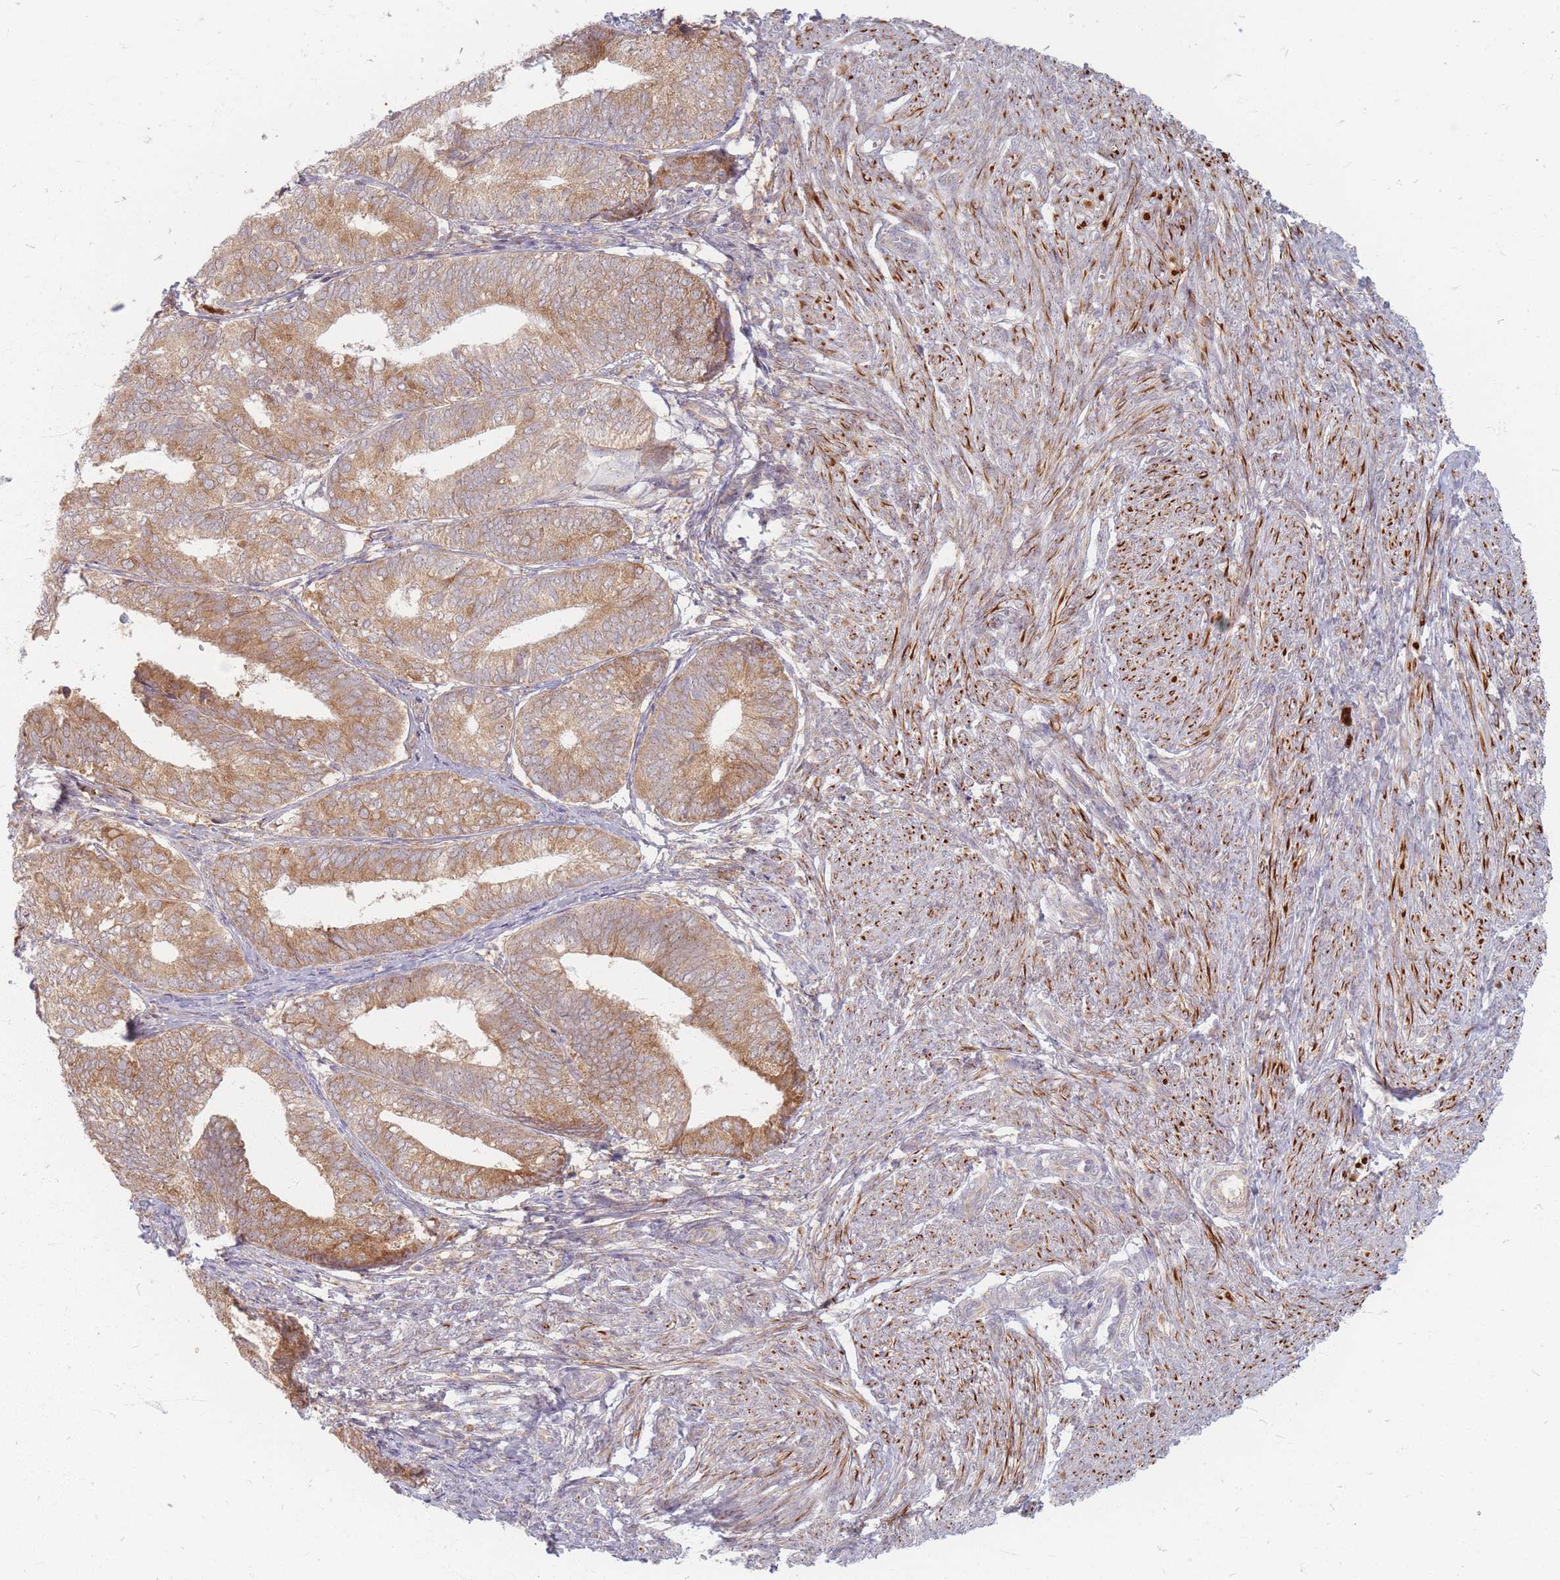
{"staining": {"intensity": "moderate", "quantity": ">75%", "location": "cytoplasmic/membranous"}, "tissue": "endometrial cancer", "cell_type": "Tumor cells", "image_type": "cancer", "snomed": [{"axis": "morphology", "description": "Adenocarcinoma, NOS"}, {"axis": "topography", "description": "Endometrium"}], "caption": "Adenocarcinoma (endometrial) stained with a brown dye shows moderate cytoplasmic/membranous positive staining in approximately >75% of tumor cells.", "gene": "SMIM14", "patient": {"sex": "female", "age": 87}}